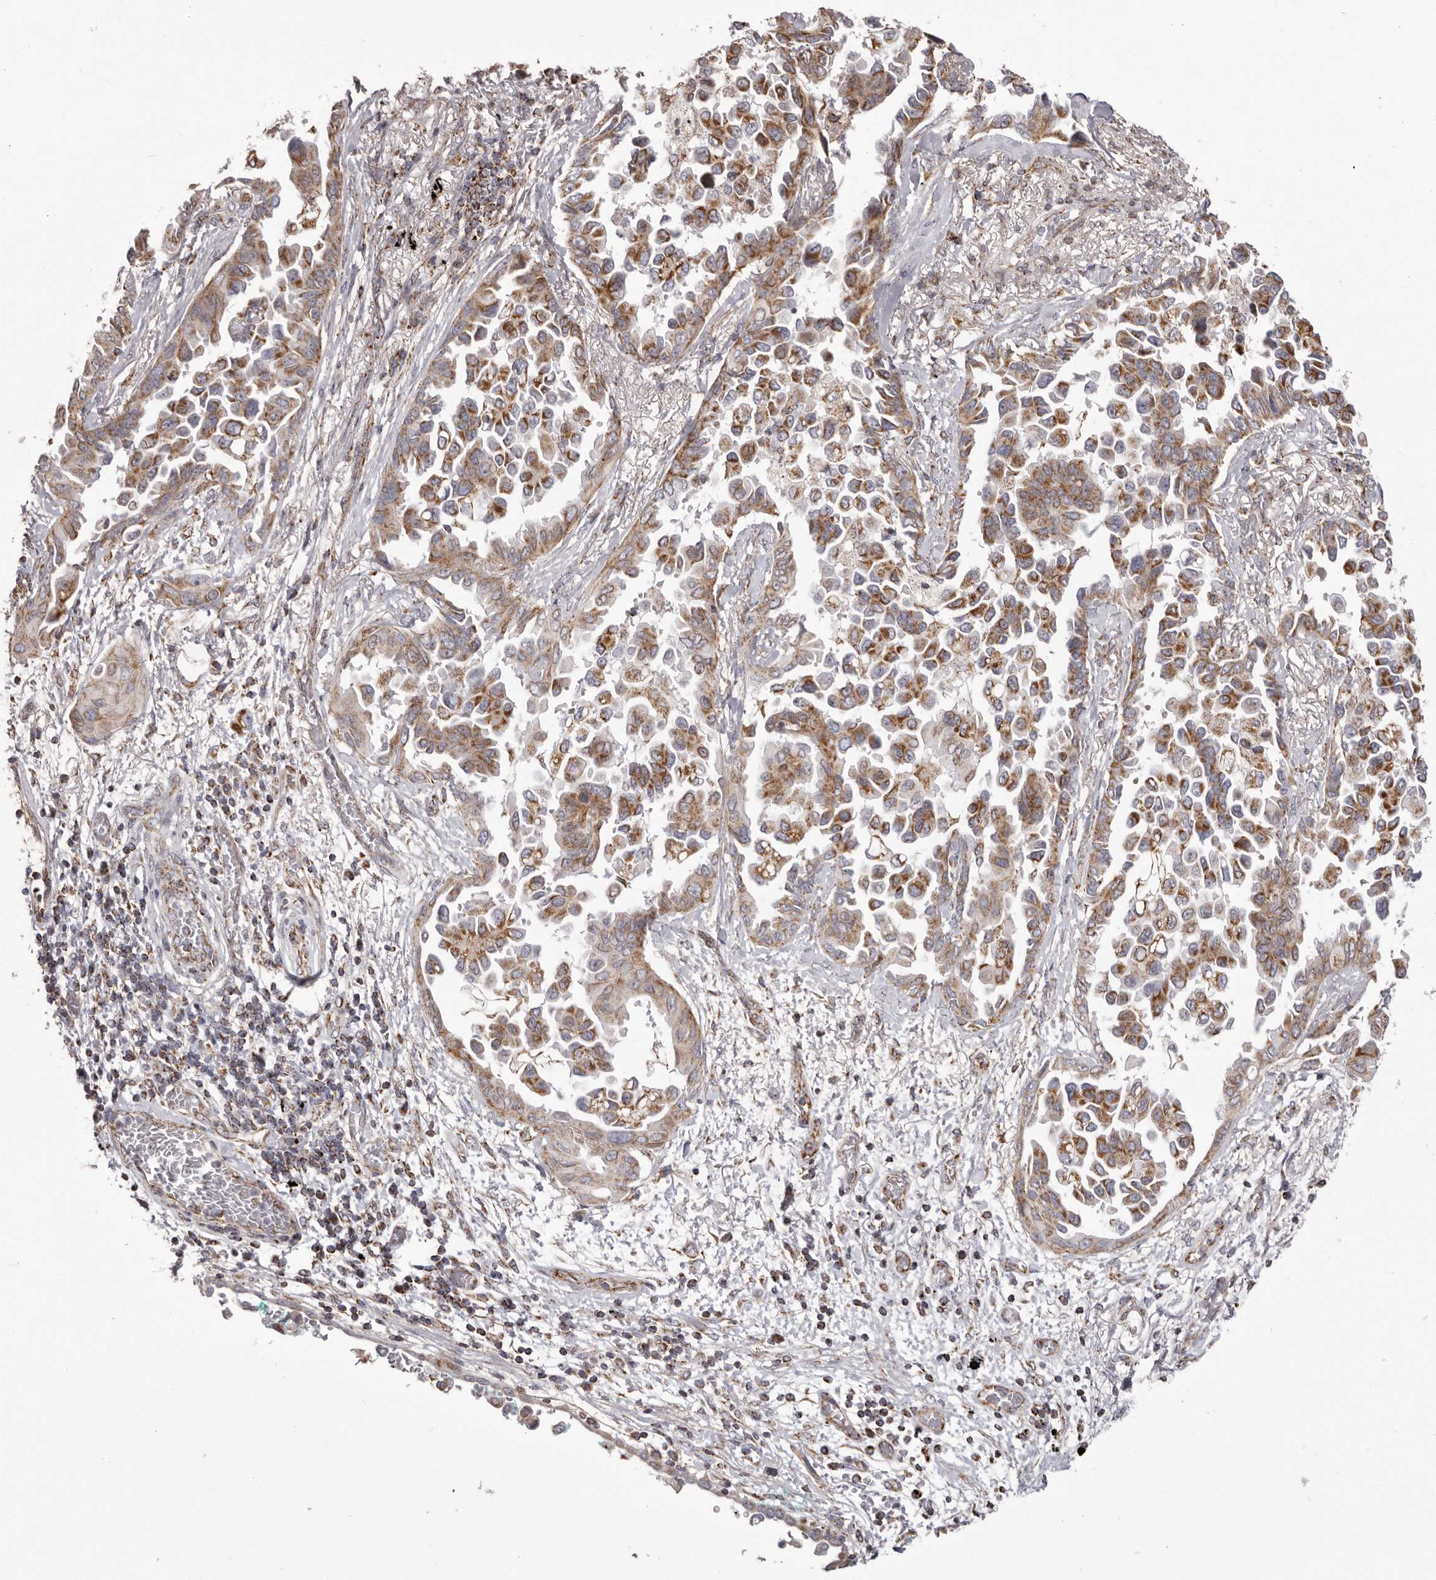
{"staining": {"intensity": "moderate", "quantity": ">75%", "location": "cytoplasmic/membranous"}, "tissue": "lung cancer", "cell_type": "Tumor cells", "image_type": "cancer", "snomed": [{"axis": "morphology", "description": "Adenocarcinoma, NOS"}, {"axis": "topography", "description": "Lung"}], "caption": "Lung cancer (adenocarcinoma) stained with IHC reveals moderate cytoplasmic/membranous staining in about >75% of tumor cells.", "gene": "CHRM2", "patient": {"sex": "female", "age": 67}}